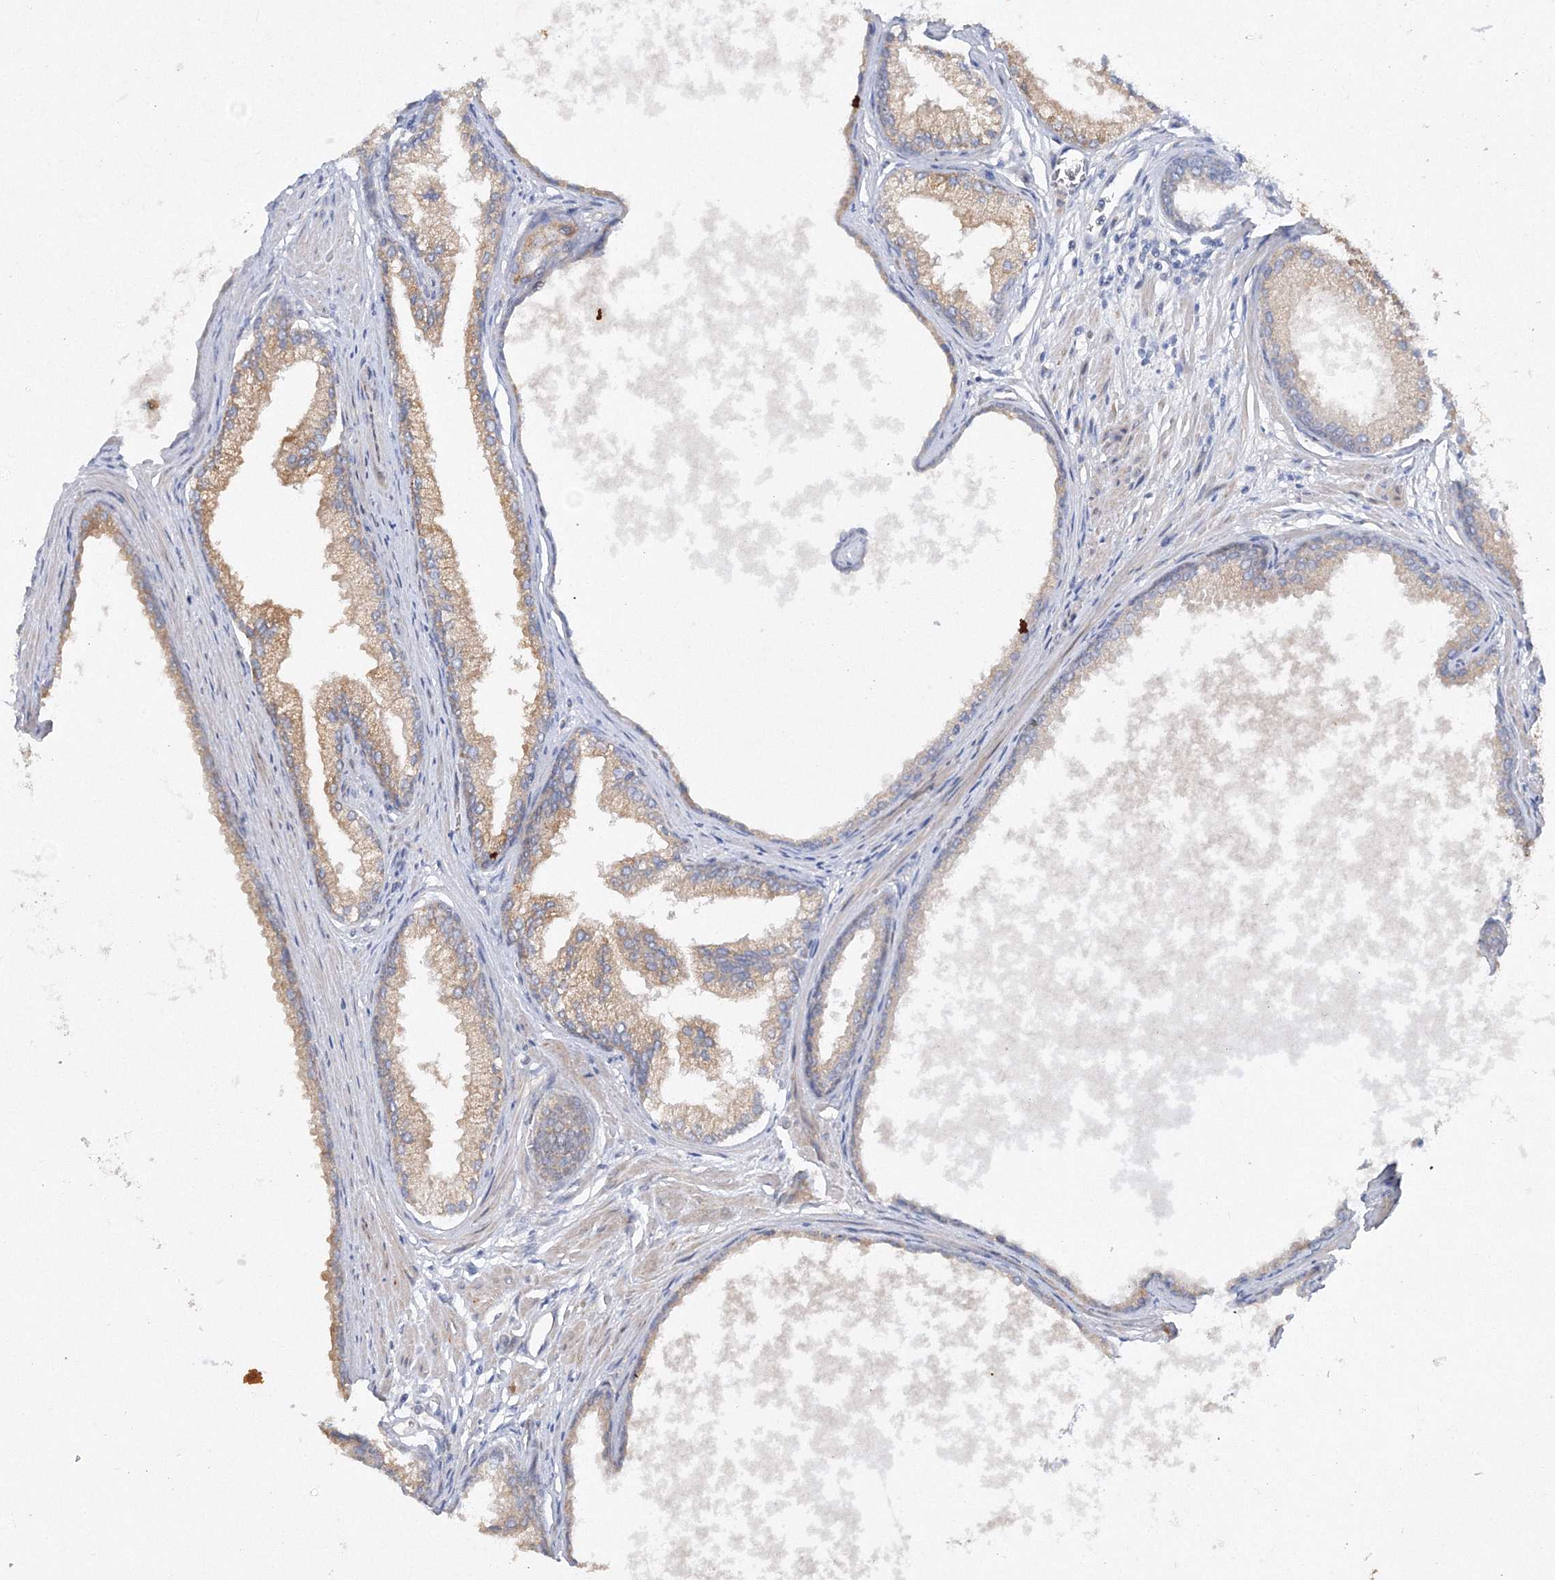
{"staining": {"intensity": "moderate", "quantity": "25%-75%", "location": "cytoplasmic/membranous"}, "tissue": "prostate cancer", "cell_type": "Tumor cells", "image_type": "cancer", "snomed": [{"axis": "morphology", "description": "Adenocarcinoma, Low grade"}, {"axis": "topography", "description": "Prostate"}], "caption": "A brown stain labels moderate cytoplasmic/membranous staining of a protein in prostate low-grade adenocarcinoma tumor cells.", "gene": "SLC36A1", "patient": {"sex": "male", "age": 54}}